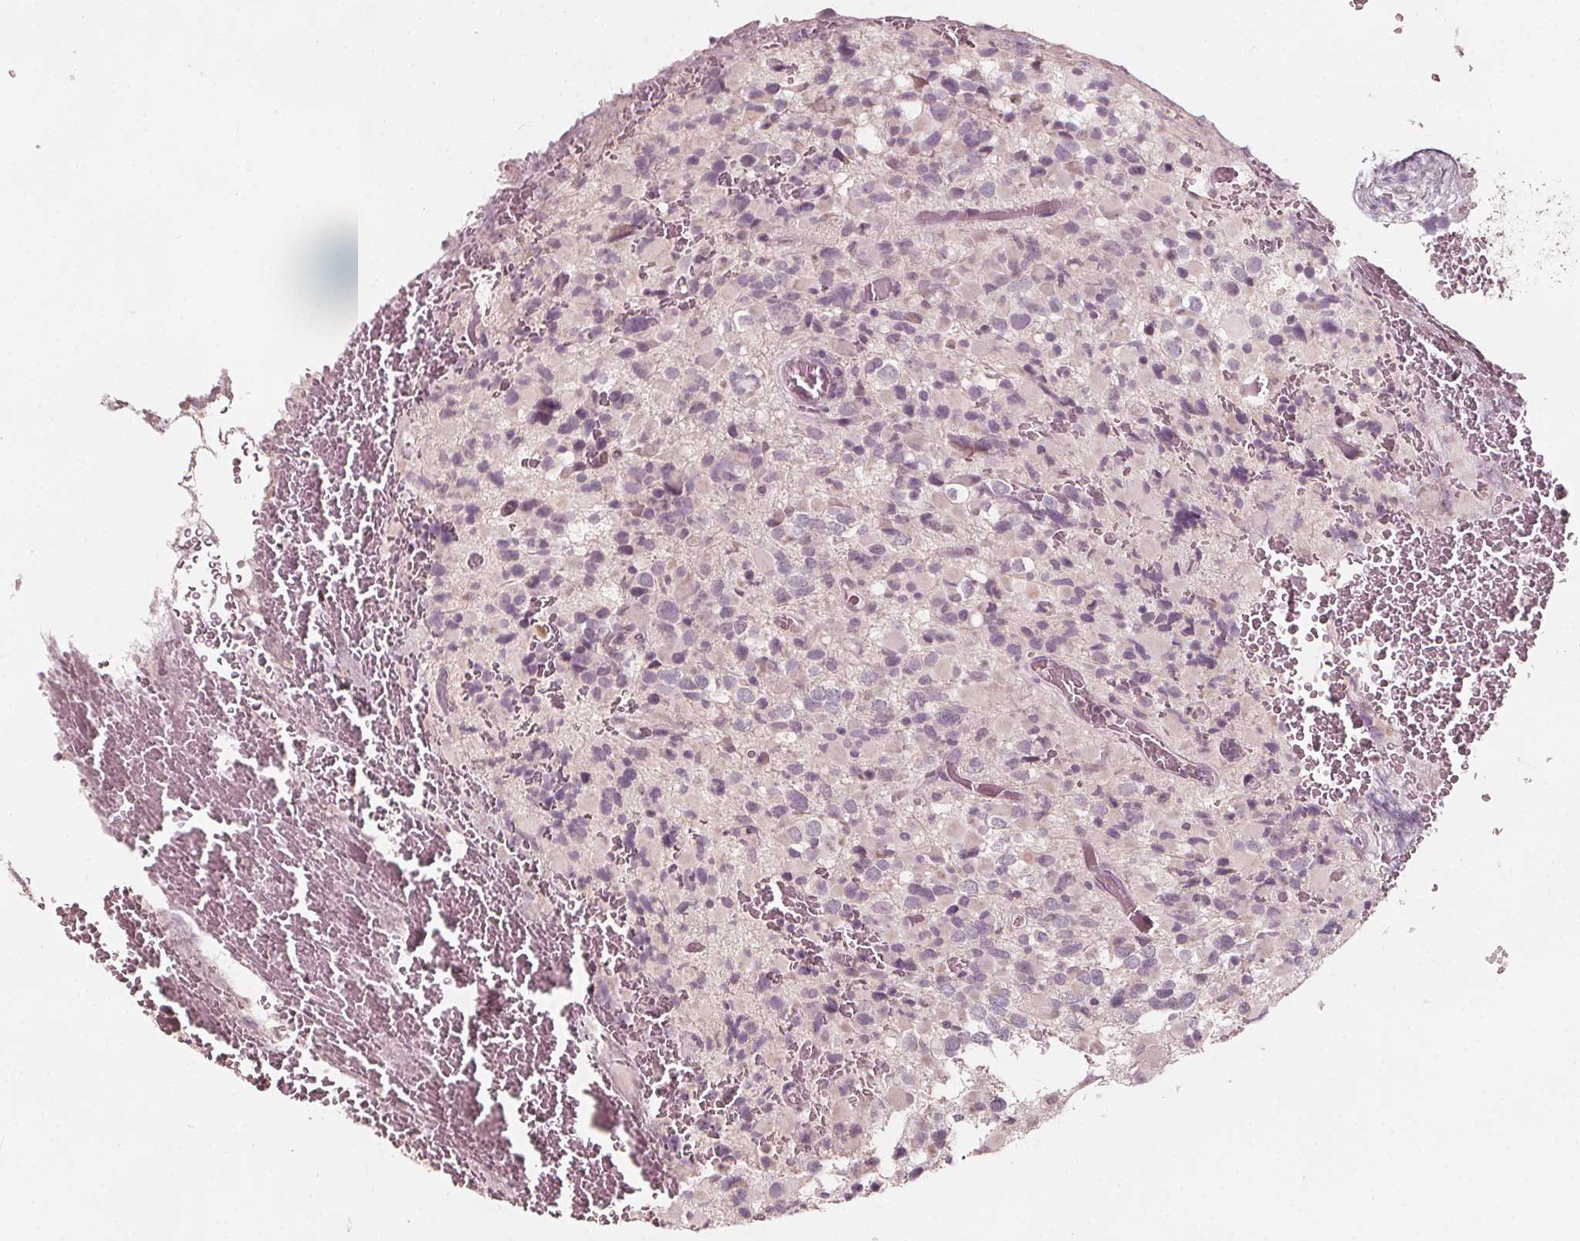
{"staining": {"intensity": "negative", "quantity": "none", "location": "none"}, "tissue": "glioma", "cell_type": "Tumor cells", "image_type": "cancer", "snomed": [{"axis": "morphology", "description": "Glioma, malignant, High grade"}, {"axis": "topography", "description": "Brain"}], "caption": "An image of human malignant high-grade glioma is negative for staining in tumor cells.", "gene": "NPC1L1", "patient": {"sex": "female", "age": 40}}